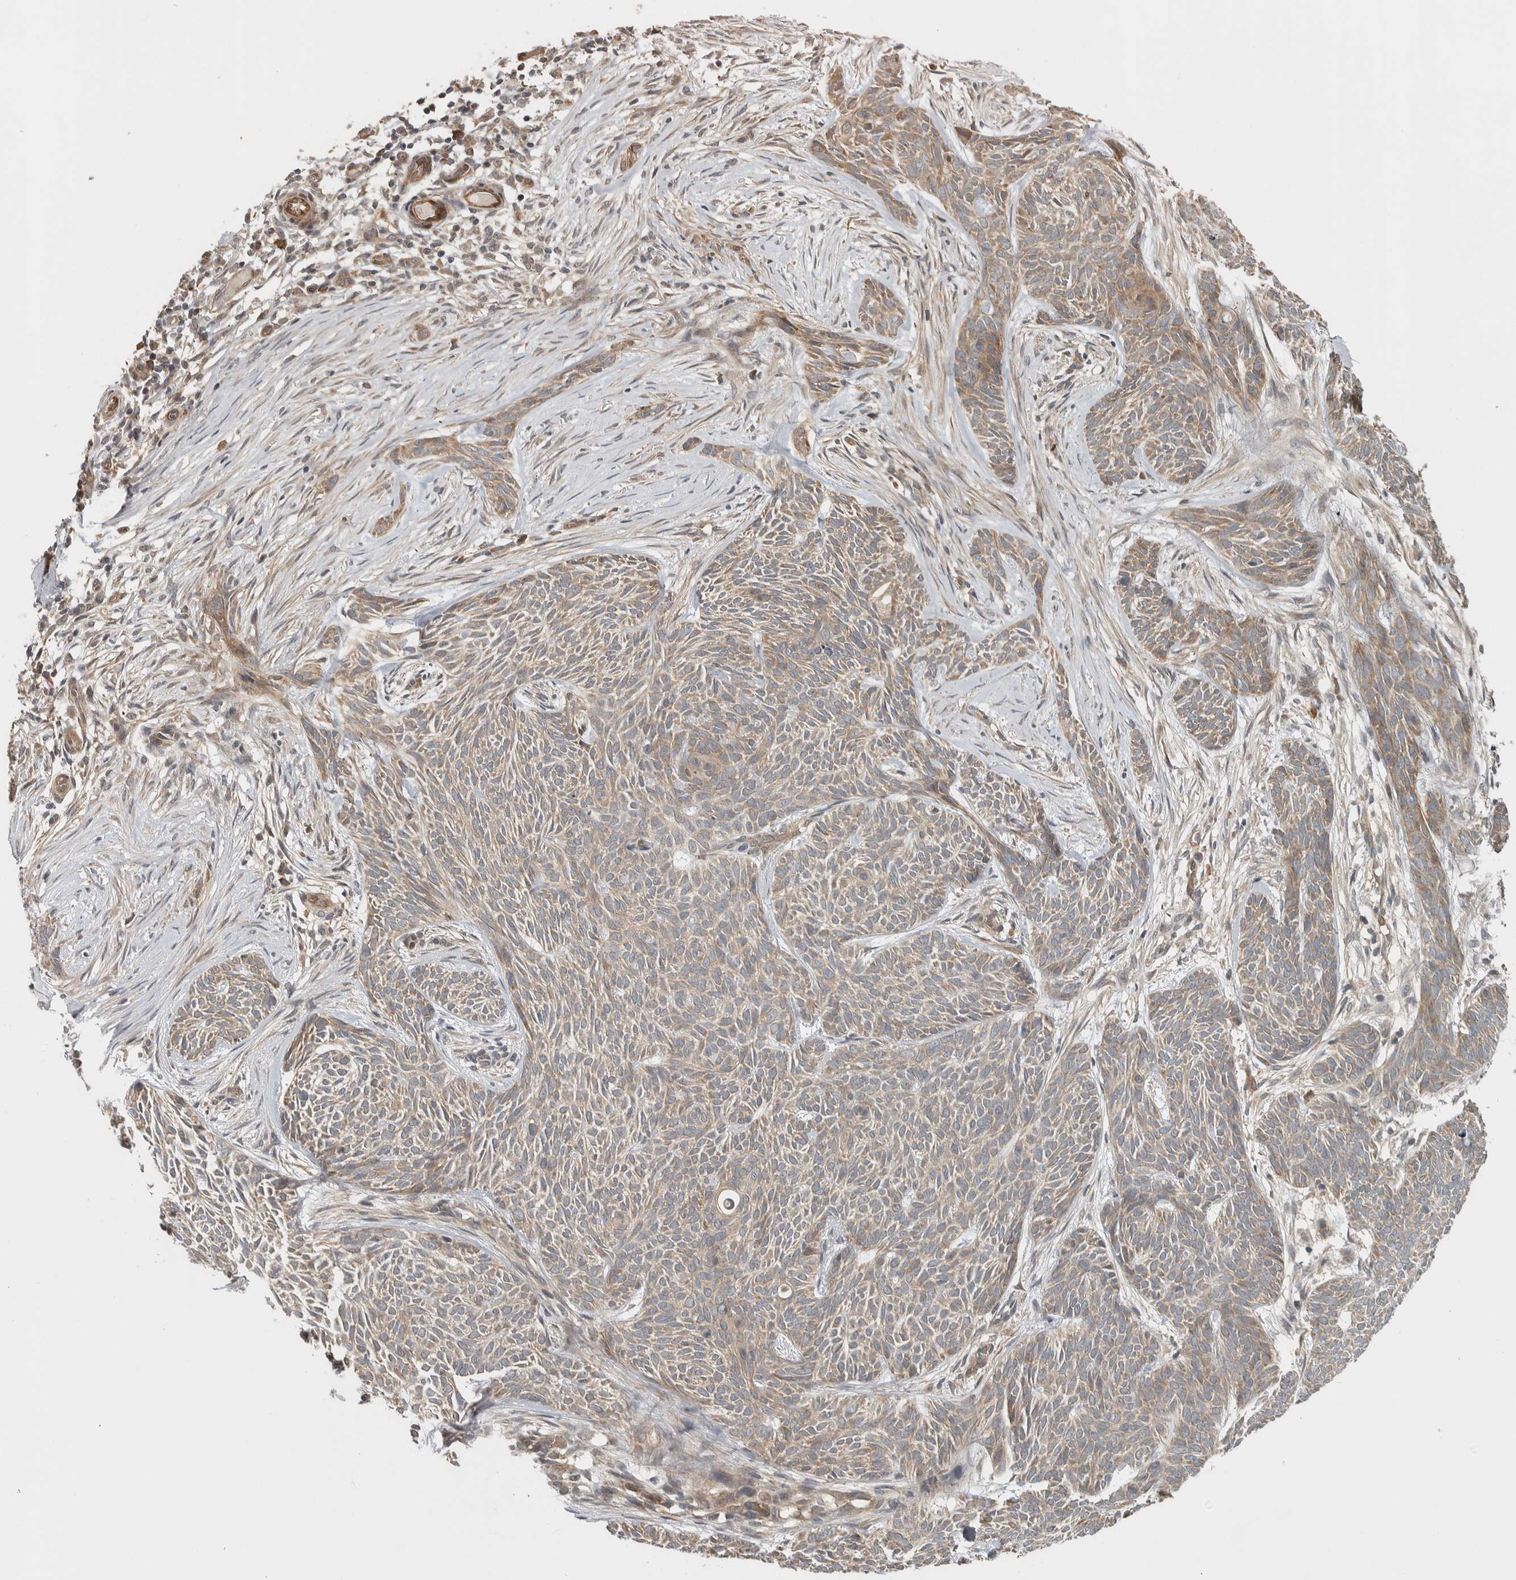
{"staining": {"intensity": "weak", "quantity": "25%-75%", "location": "cytoplasmic/membranous"}, "tissue": "skin cancer", "cell_type": "Tumor cells", "image_type": "cancer", "snomed": [{"axis": "morphology", "description": "Basal cell carcinoma"}, {"axis": "topography", "description": "Skin"}], "caption": "A brown stain labels weak cytoplasmic/membranous positivity of a protein in human basal cell carcinoma (skin) tumor cells.", "gene": "TBC1D31", "patient": {"sex": "female", "age": 59}}